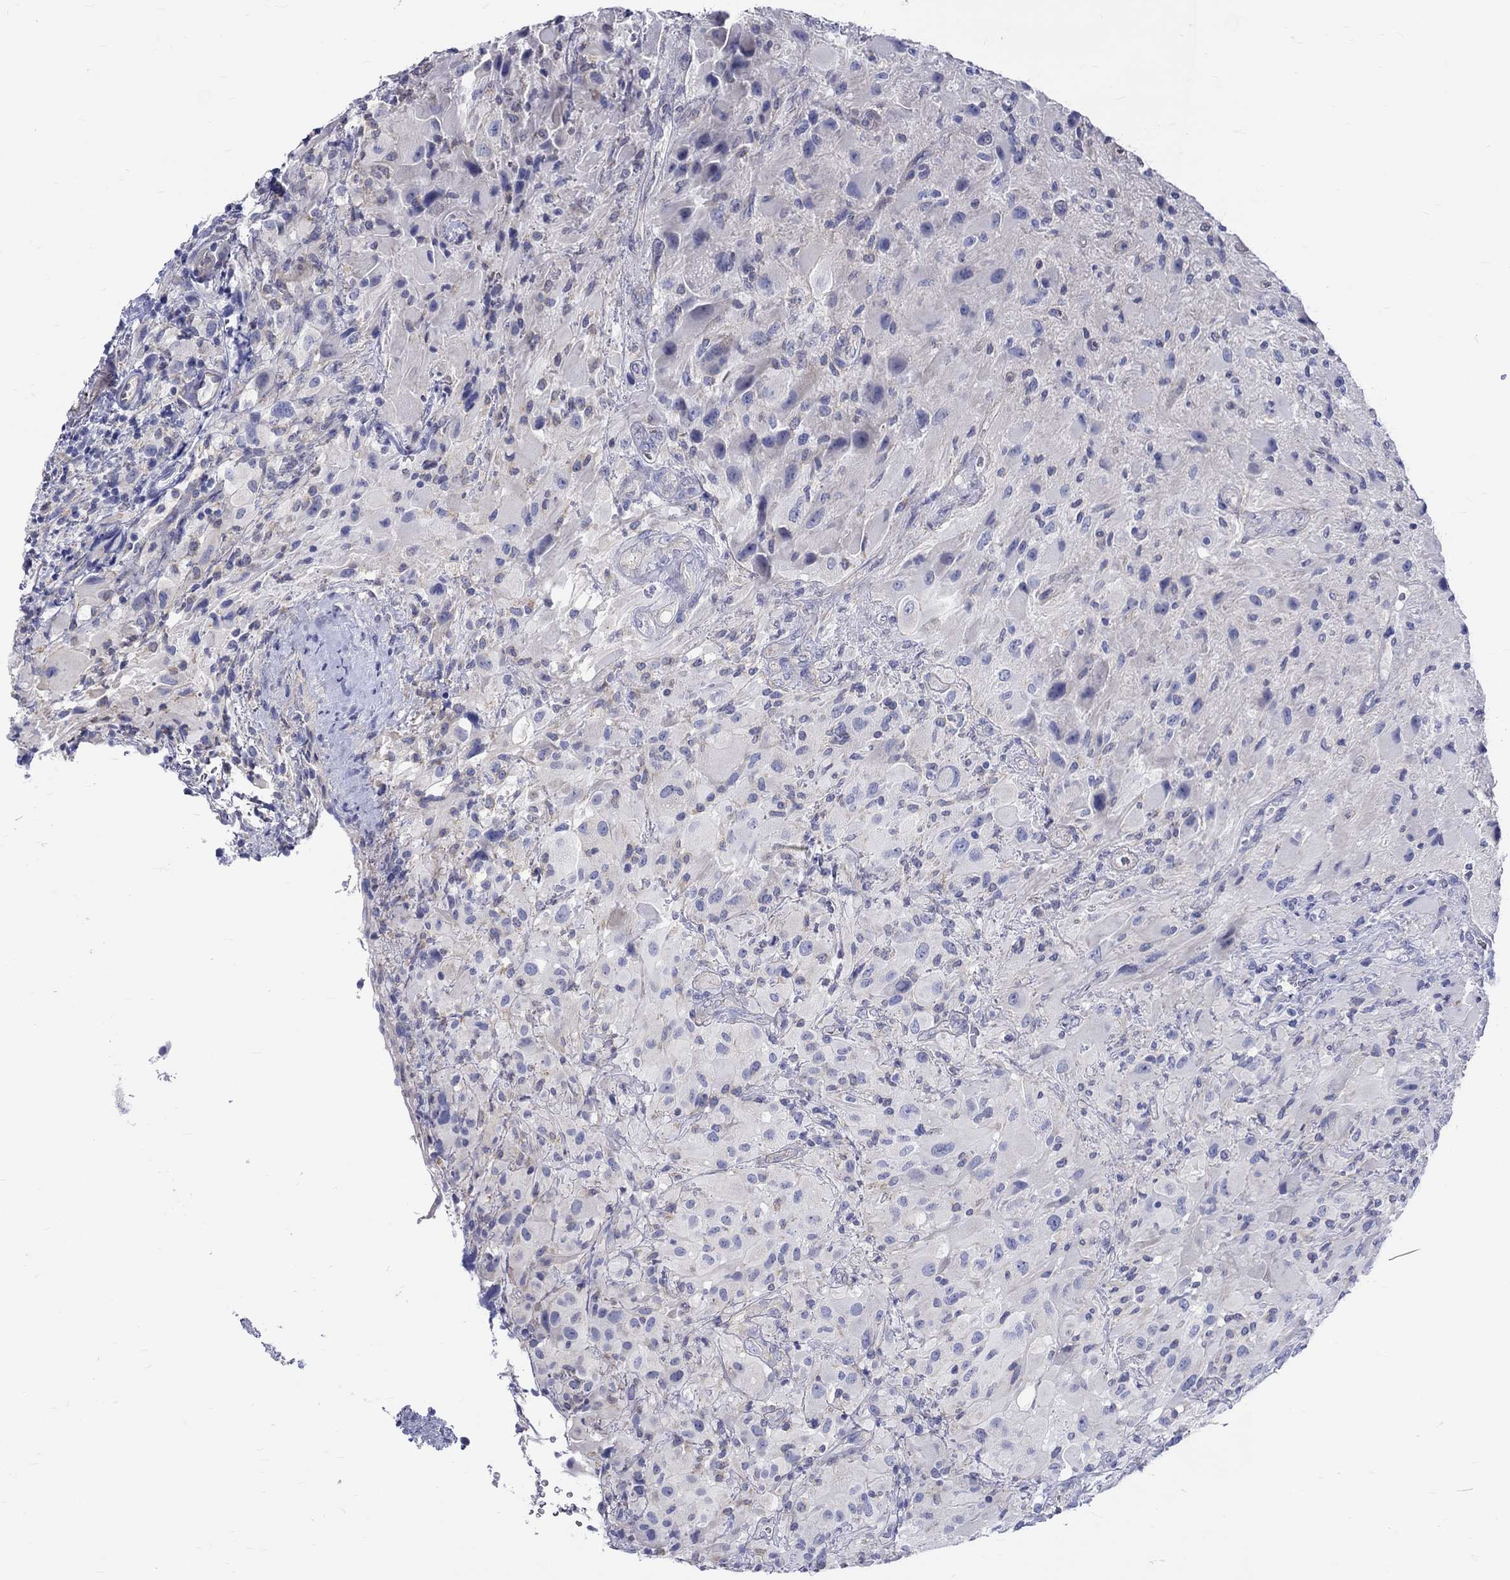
{"staining": {"intensity": "negative", "quantity": "none", "location": "none"}, "tissue": "glioma", "cell_type": "Tumor cells", "image_type": "cancer", "snomed": [{"axis": "morphology", "description": "Glioma, malignant, High grade"}, {"axis": "topography", "description": "Cerebral cortex"}], "caption": "High-grade glioma (malignant) stained for a protein using IHC exhibits no staining tumor cells.", "gene": "SH2D7", "patient": {"sex": "male", "age": 35}}